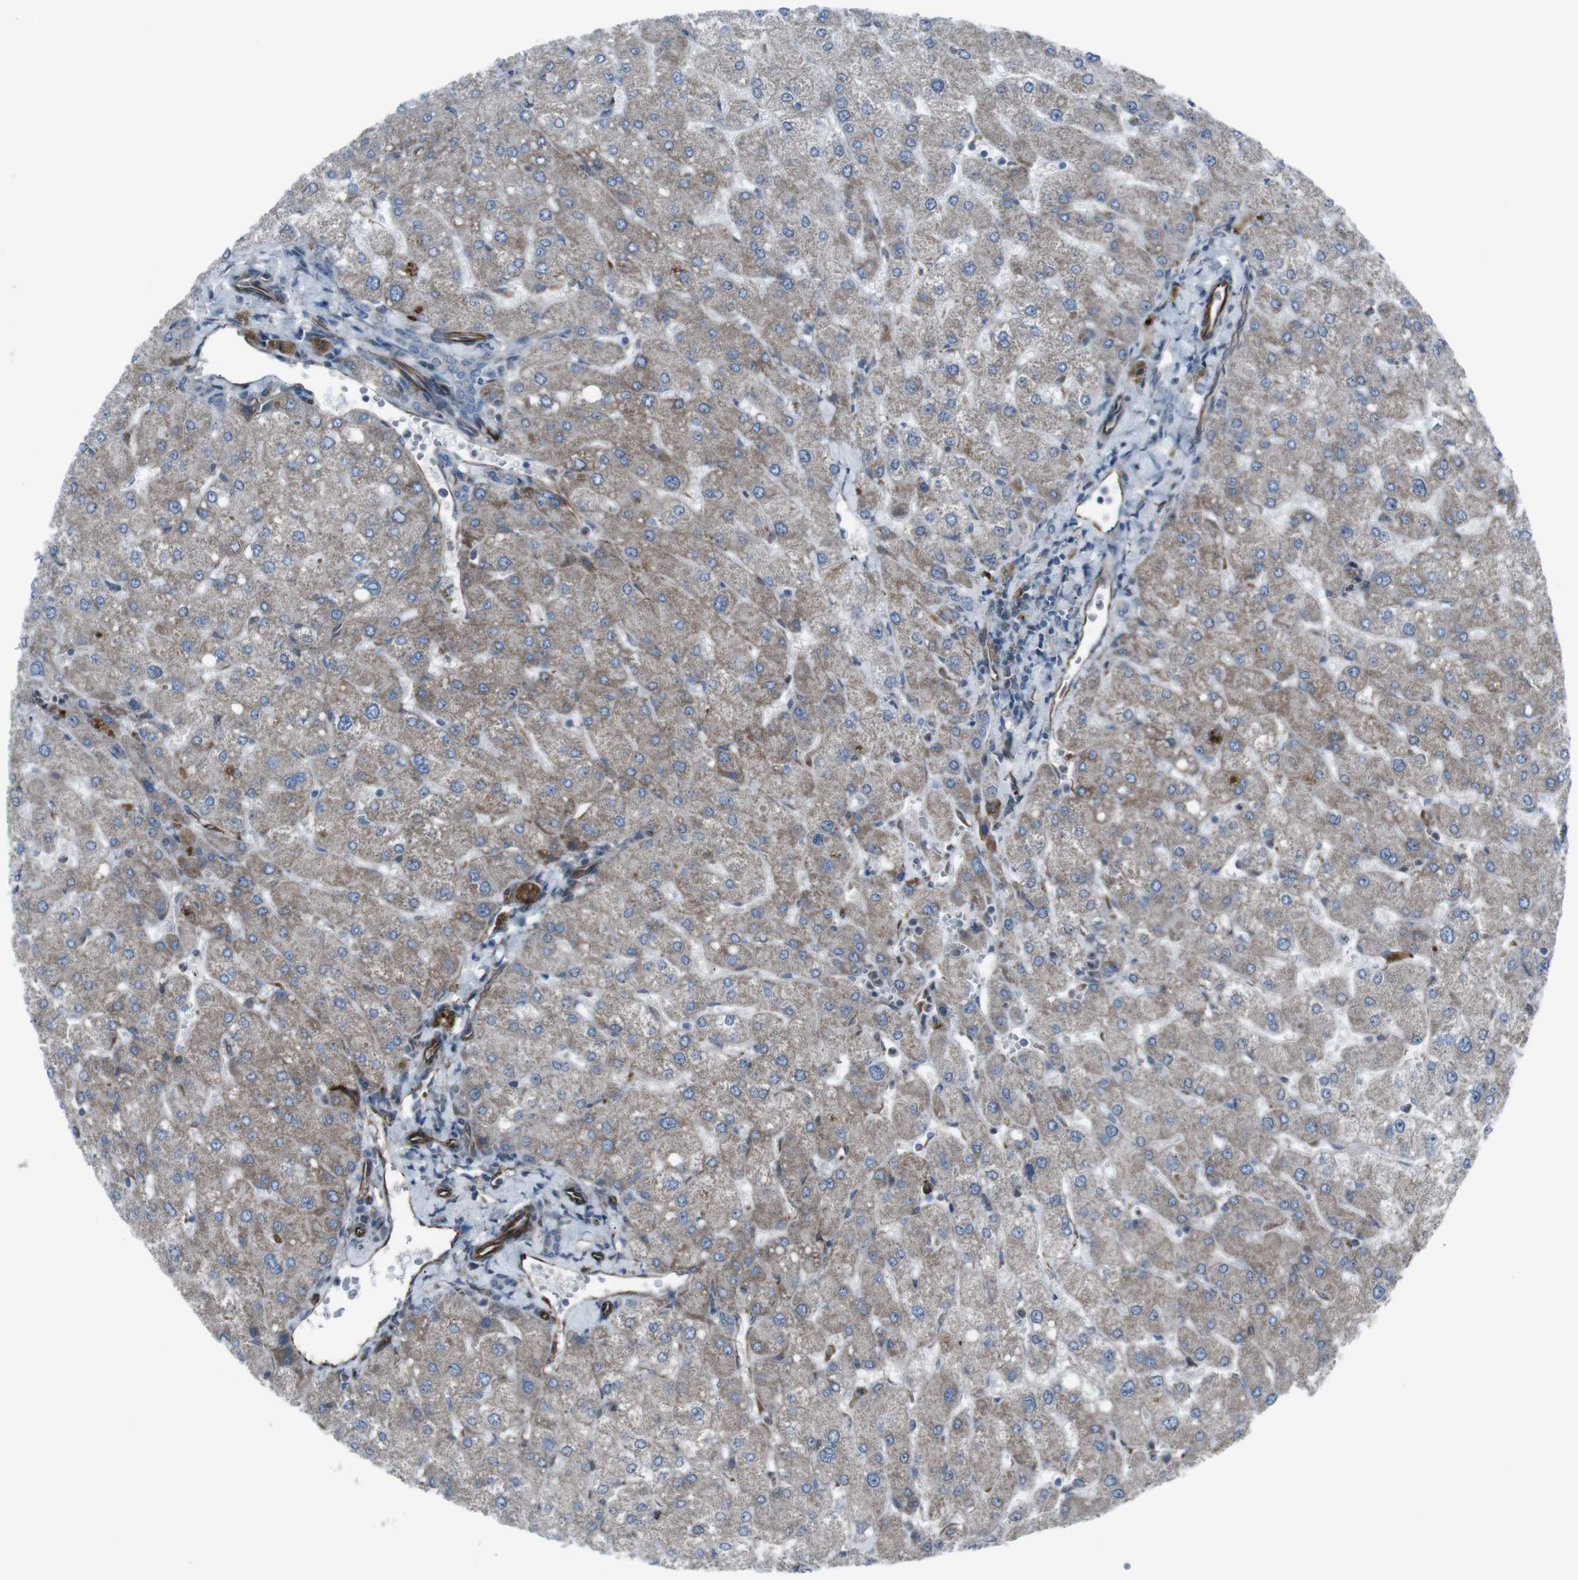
{"staining": {"intensity": "negative", "quantity": "none", "location": "none"}, "tissue": "liver", "cell_type": "Cholangiocytes", "image_type": "normal", "snomed": [{"axis": "morphology", "description": "Normal tissue, NOS"}, {"axis": "topography", "description": "Liver"}], "caption": "There is no significant positivity in cholangiocytes of liver. (DAB immunohistochemistry with hematoxylin counter stain).", "gene": "TMEM141", "patient": {"sex": "male", "age": 55}}